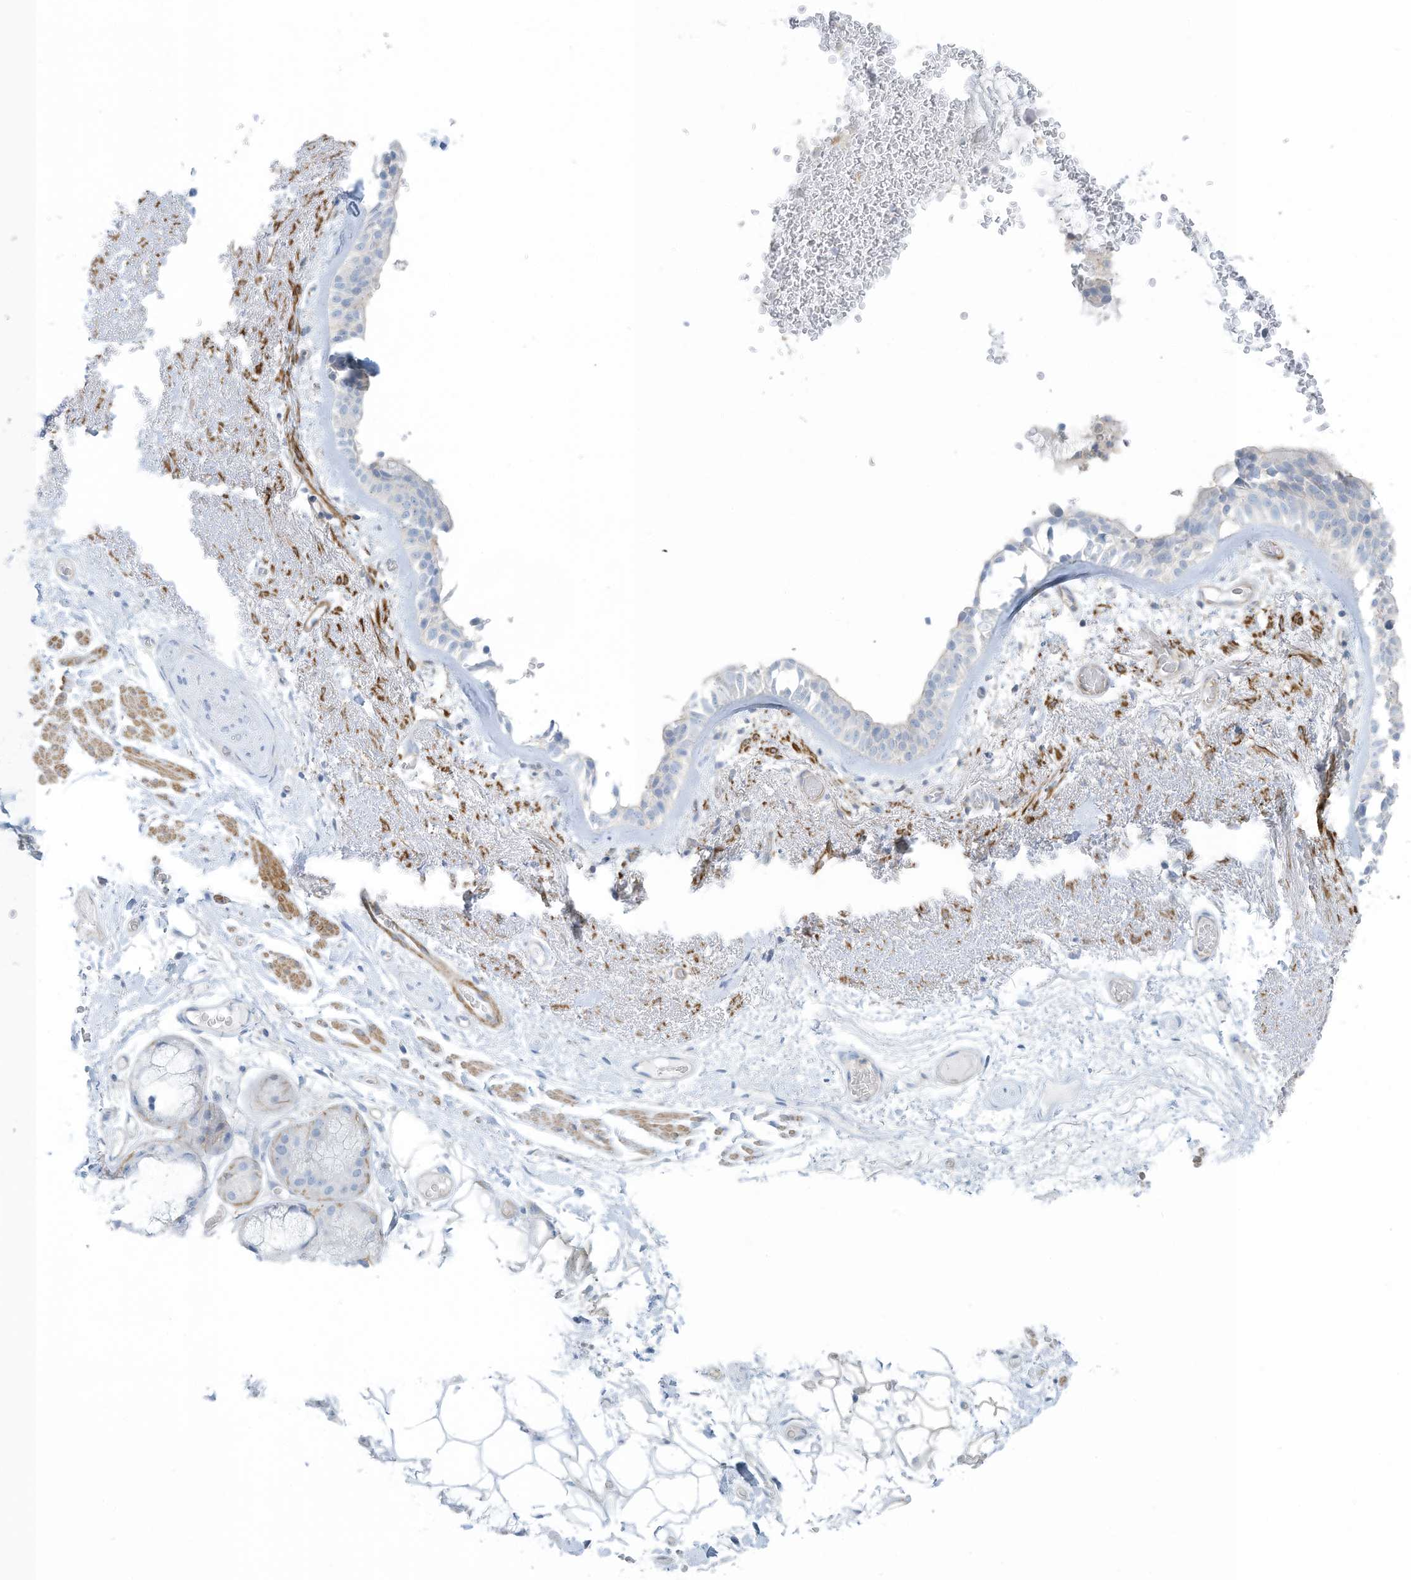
{"staining": {"intensity": "negative", "quantity": "none", "location": "none"}, "tissue": "bronchus", "cell_type": "Respiratory epithelial cells", "image_type": "normal", "snomed": [{"axis": "morphology", "description": "Normal tissue, NOS"}, {"axis": "morphology", "description": "Squamous cell carcinoma, NOS"}, {"axis": "topography", "description": "Lymph node"}, {"axis": "topography", "description": "Bronchus"}, {"axis": "topography", "description": "Lung"}], "caption": "IHC image of benign human bronchus stained for a protein (brown), which exhibits no positivity in respiratory epithelial cells.", "gene": "ZNF846", "patient": {"sex": "male", "age": 66}}